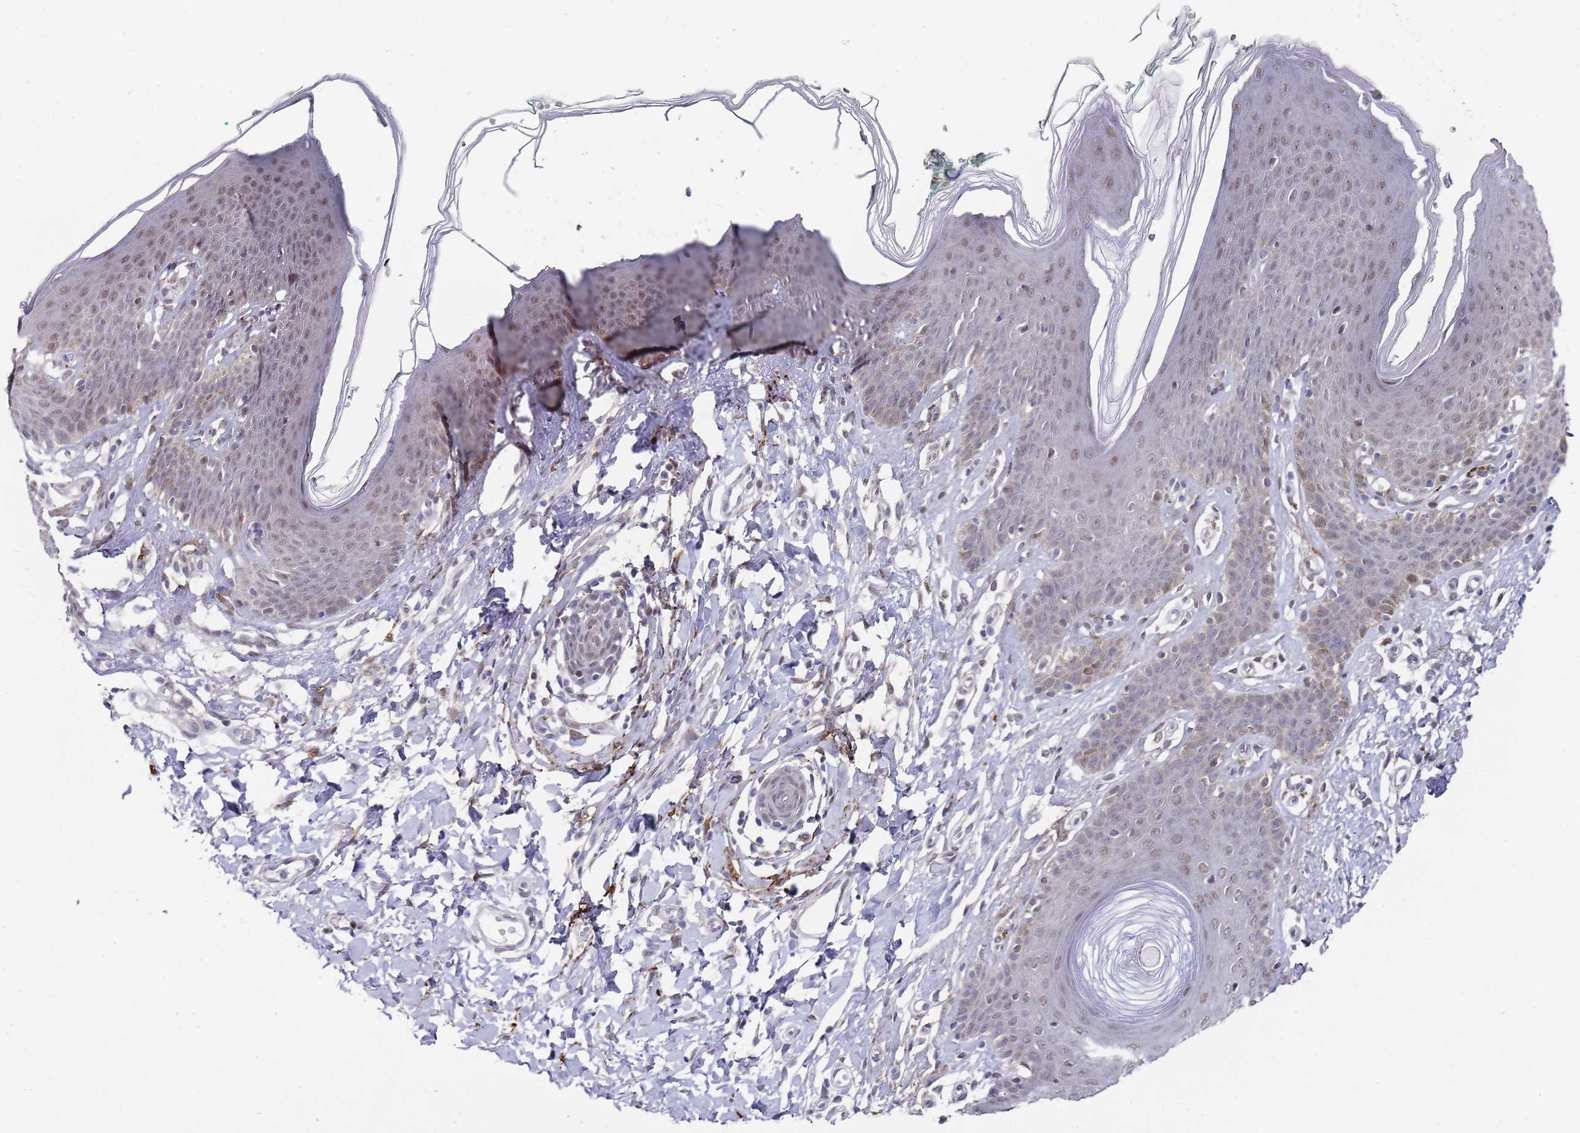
{"staining": {"intensity": "moderate", "quantity": "25%-75%", "location": "nuclear"}, "tissue": "skin", "cell_type": "Epidermal cells", "image_type": "normal", "snomed": [{"axis": "morphology", "description": "Normal tissue, NOS"}, {"axis": "topography", "description": "Vulva"}], "caption": "This is an image of immunohistochemistry (IHC) staining of normal skin, which shows moderate staining in the nuclear of epidermal cells.", "gene": "COPS6", "patient": {"sex": "female", "age": 66}}